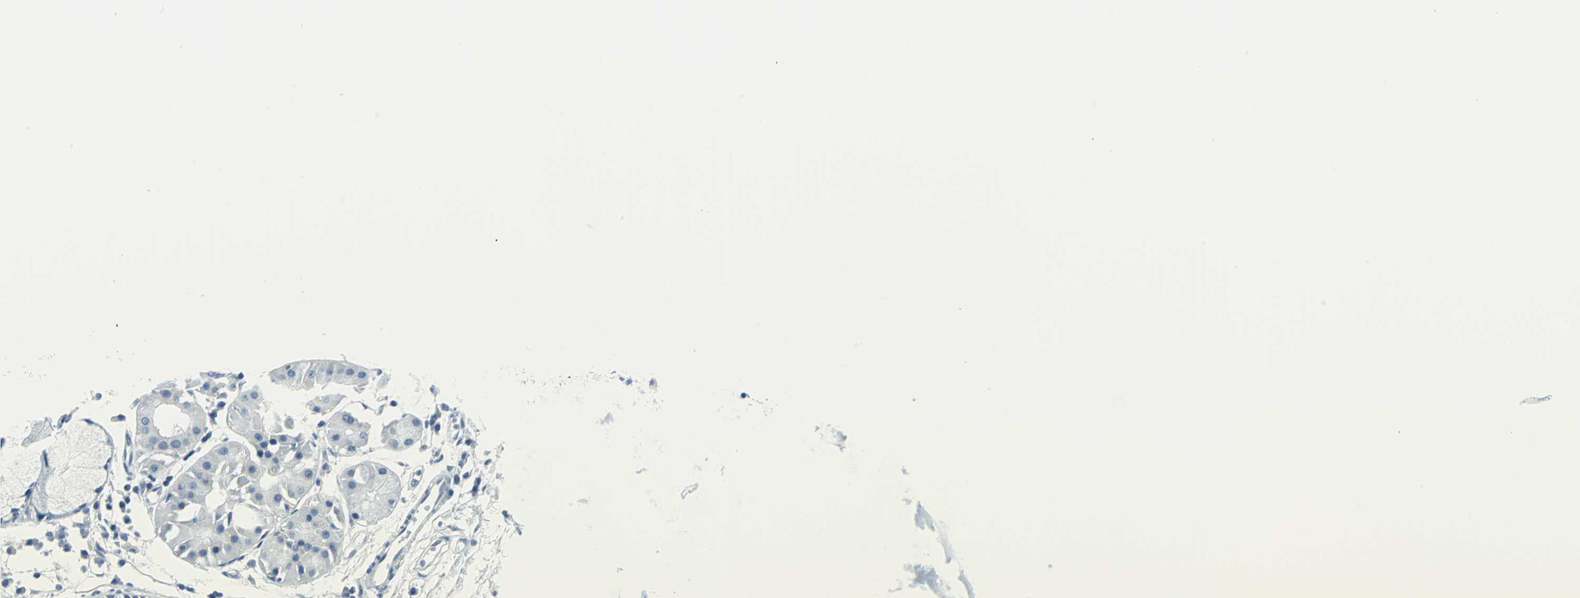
{"staining": {"intensity": "weak", "quantity": "25%-75%", "location": "cytoplasmic/membranous"}, "tissue": "adipose tissue", "cell_type": "Adipocytes", "image_type": "normal", "snomed": [{"axis": "morphology", "description": "Normal tissue, NOS"}, {"axis": "morphology", "description": "Adenocarcinoma, NOS"}, {"axis": "topography", "description": "Cartilage tissue"}, {"axis": "topography", "description": "Bronchus"}, {"axis": "topography", "description": "Lung"}], "caption": "Protein staining by immunohistochemistry demonstrates weak cytoplasmic/membranous positivity in approximately 25%-75% of adipocytes in normal adipose tissue.", "gene": "CYB5A", "patient": {"sex": "female", "age": 67}}